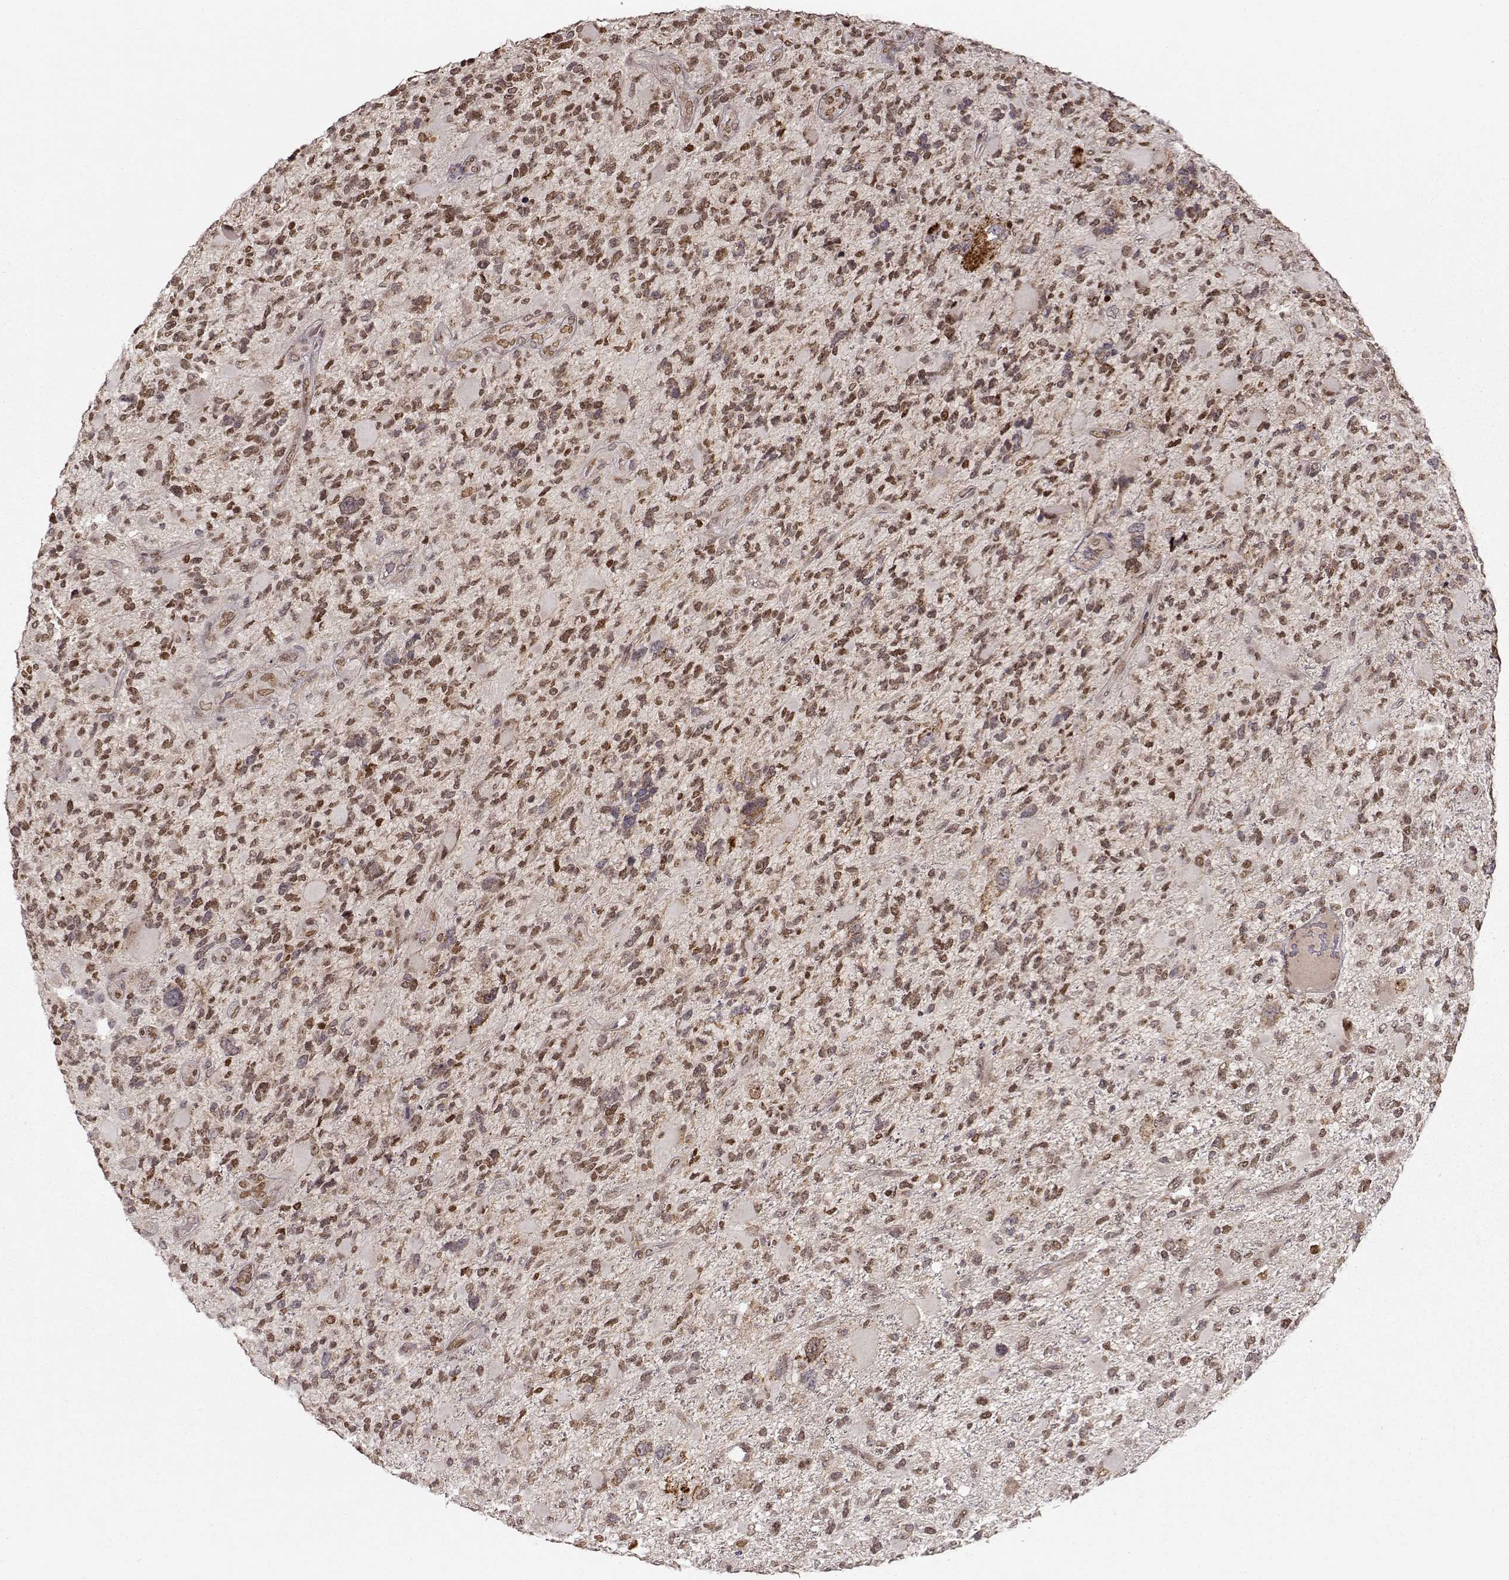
{"staining": {"intensity": "moderate", "quantity": ">75%", "location": "nuclear"}, "tissue": "glioma", "cell_type": "Tumor cells", "image_type": "cancer", "snomed": [{"axis": "morphology", "description": "Glioma, malignant, High grade"}, {"axis": "topography", "description": "Brain"}], "caption": "Glioma tissue reveals moderate nuclear expression in approximately >75% of tumor cells", "gene": "RAI1", "patient": {"sex": "female", "age": 71}}